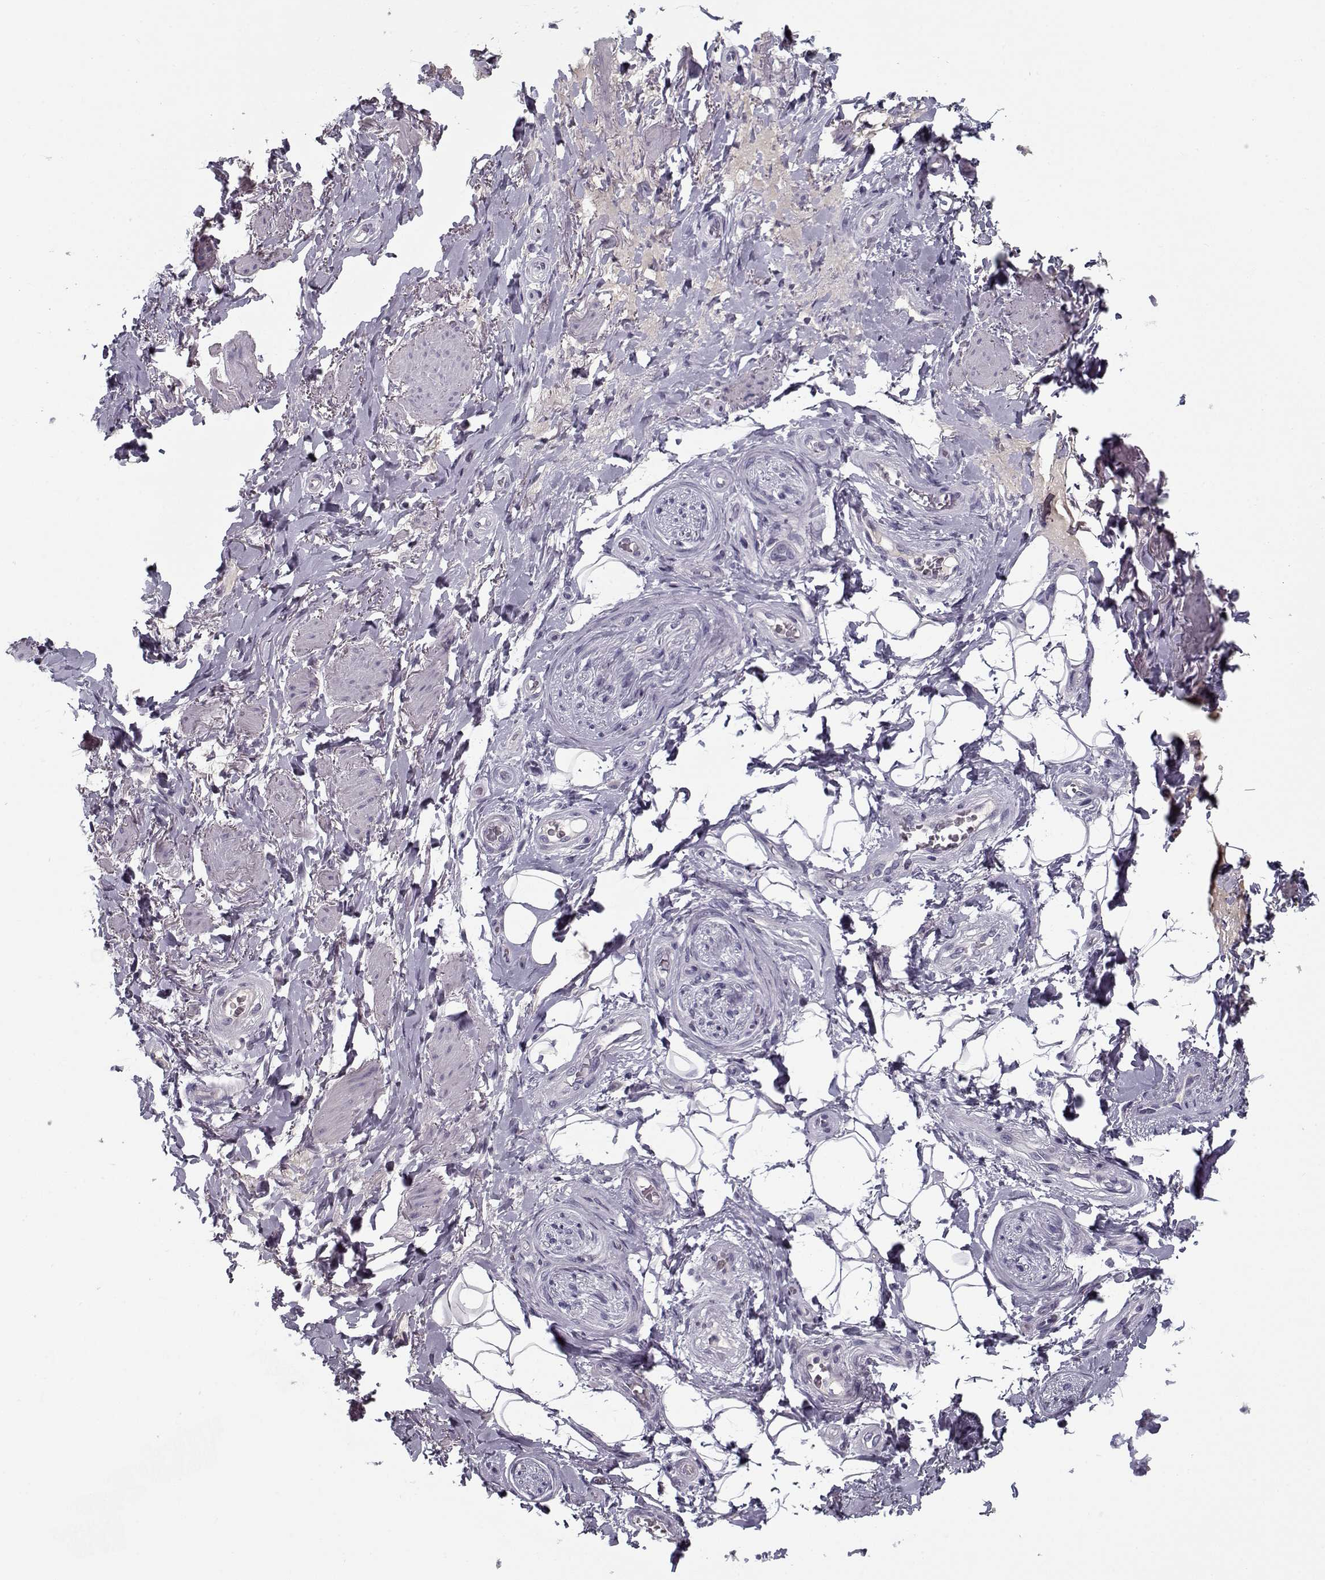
{"staining": {"intensity": "negative", "quantity": "none", "location": "none"}, "tissue": "adipose tissue", "cell_type": "Adipocytes", "image_type": "normal", "snomed": [{"axis": "morphology", "description": "Normal tissue, NOS"}, {"axis": "topography", "description": "Anal"}, {"axis": "topography", "description": "Peripheral nerve tissue"}], "caption": "A high-resolution histopathology image shows IHC staining of unremarkable adipose tissue, which shows no significant staining in adipocytes. The staining is performed using DAB (3,3'-diaminobenzidine) brown chromogen with nuclei counter-stained in using hematoxylin.", "gene": "SPACA9", "patient": {"sex": "male", "age": 53}}